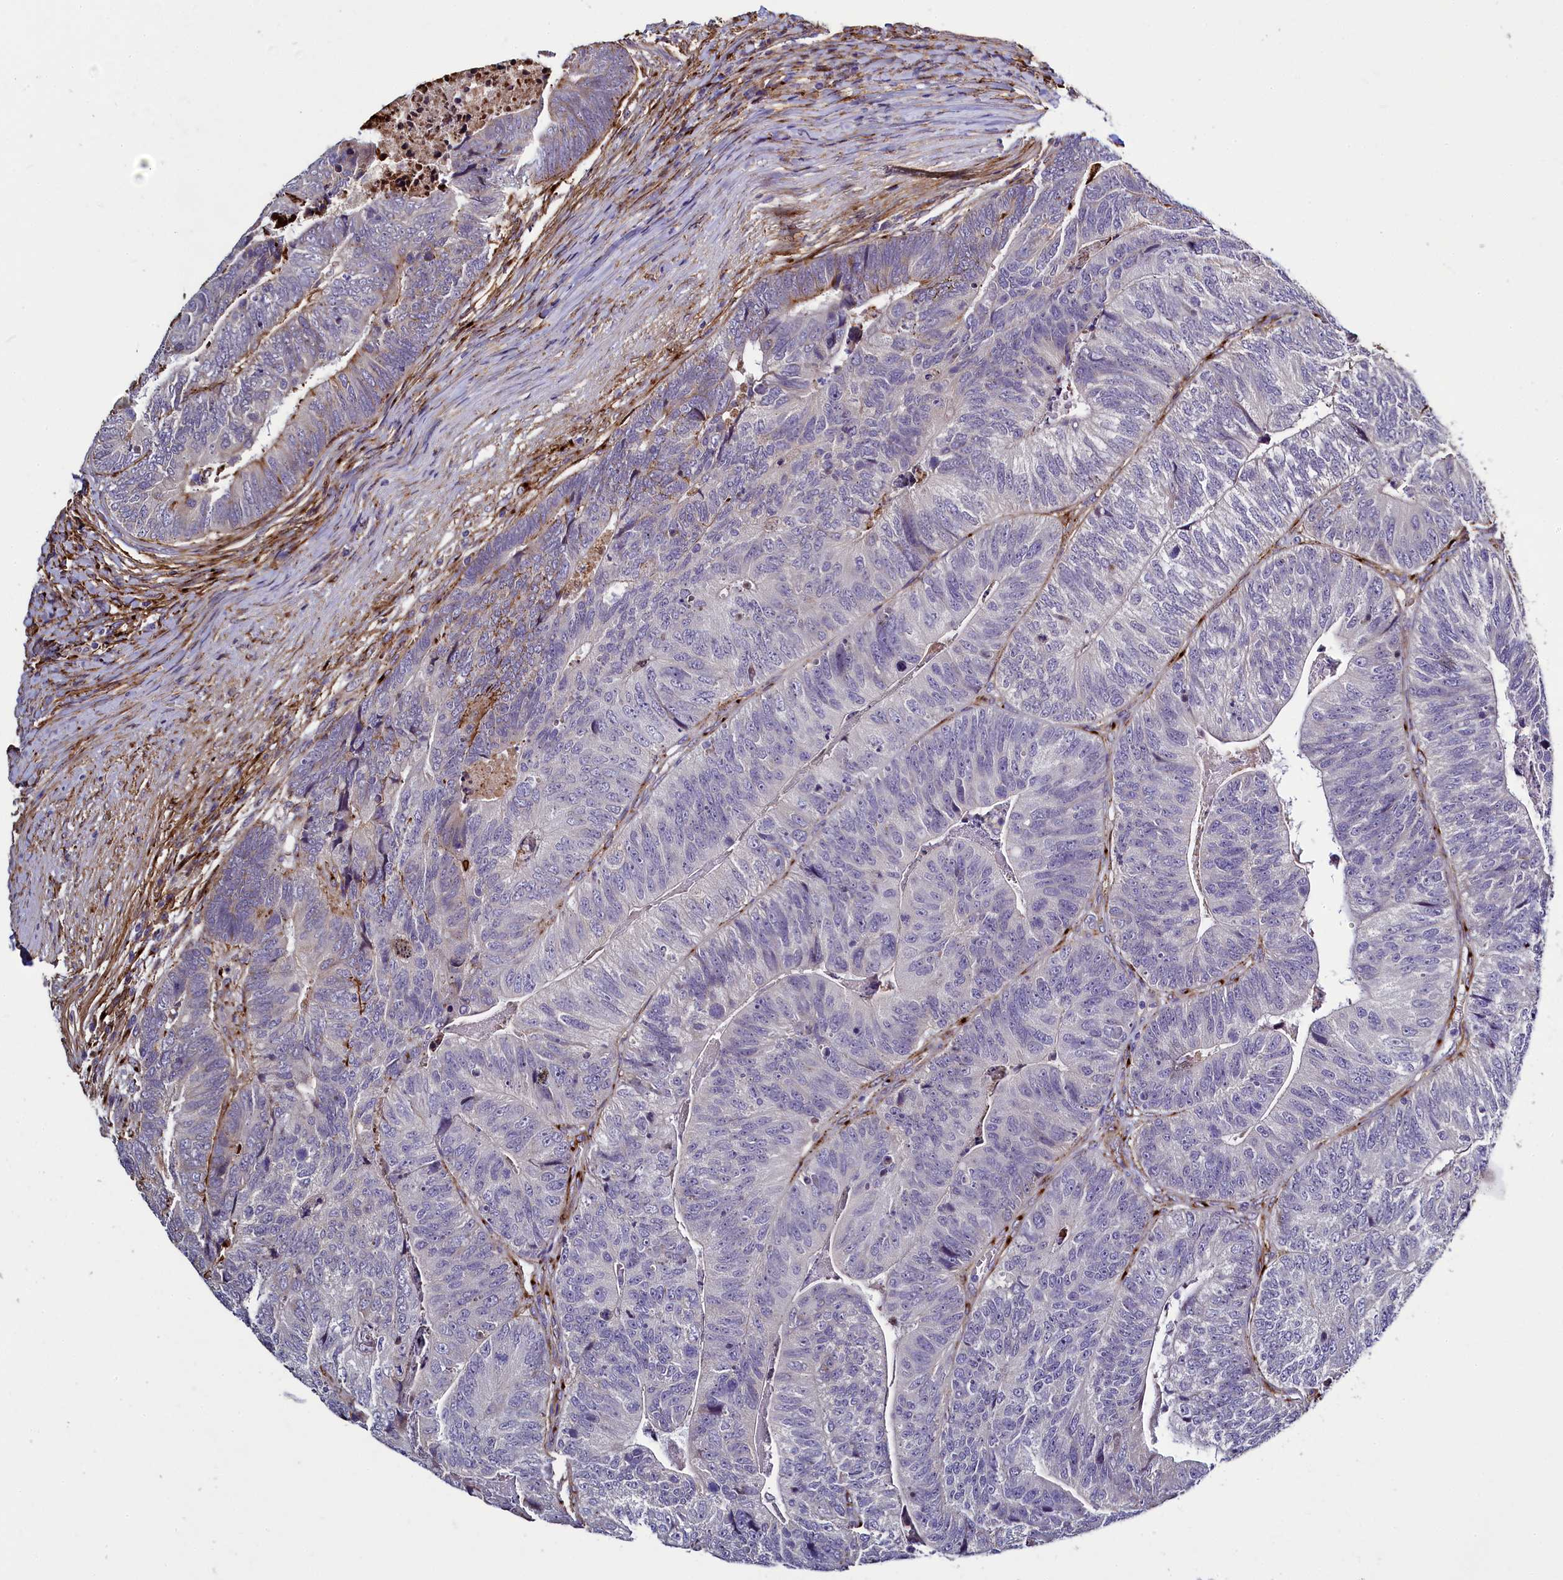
{"staining": {"intensity": "moderate", "quantity": "<25%", "location": "cytoplasmic/membranous"}, "tissue": "colorectal cancer", "cell_type": "Tumor cells", "image_type": "cancer", "snomed": [{"axis": "morphology", "description": "Adenocarcinoma, NOS"}, {"axis": "topography", "description": "Colon"}], "caption": "Colorectal cancer (adenocarcinoma) was stained to show a protein in brown. There is low levels of moderate cytoplasmic/membranous staining in about <25% of tumor cells. The protein is stained brown, and the nuclei are stained in blue (DAB IHC with brightfield microscopy, high magnification).", "gene": "MRC2", "patient": {"sex": "female", "age": 67}}